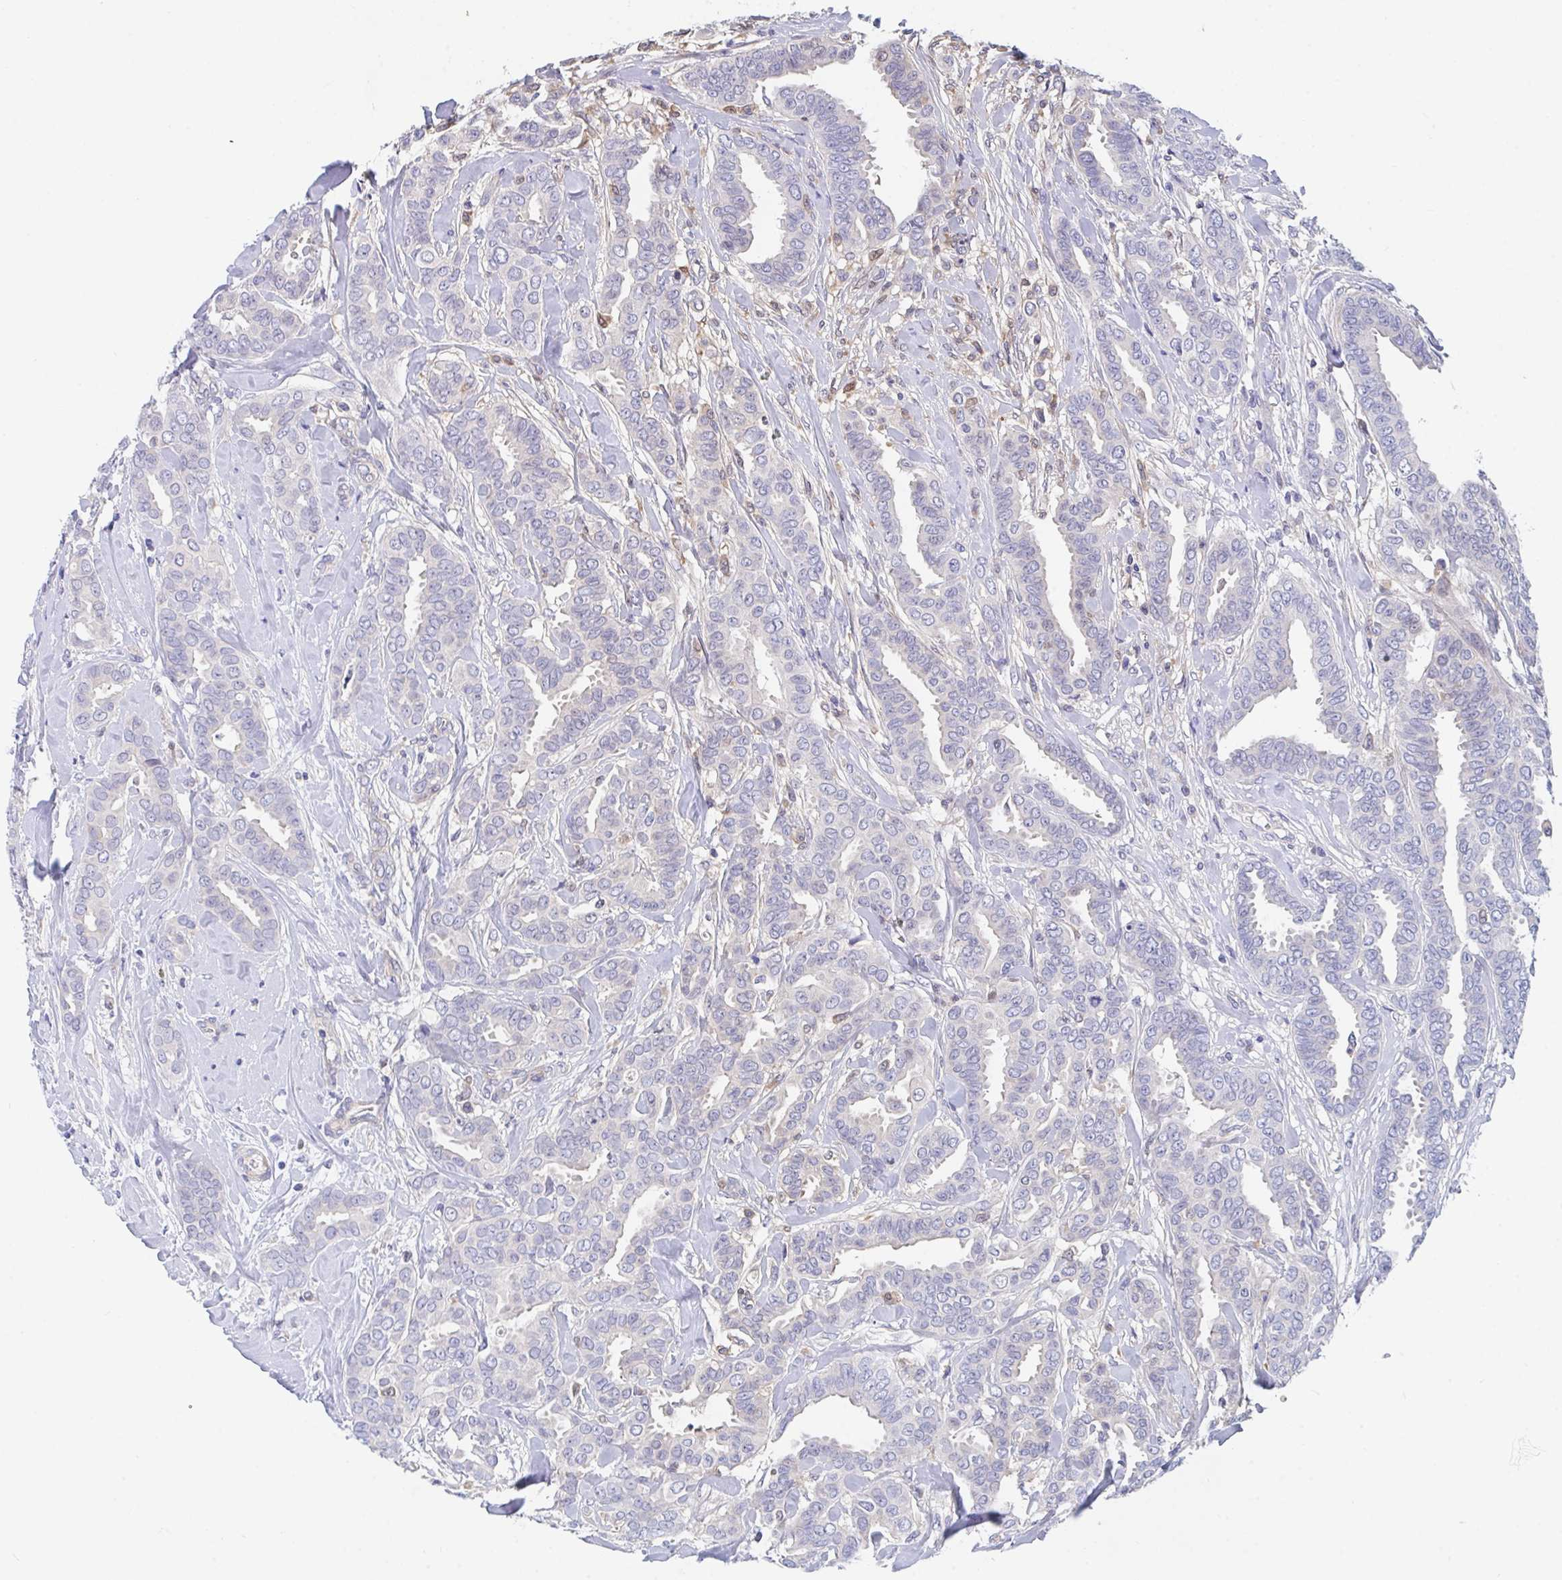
{"staining": {"intensity": "negative", "quantity": "none", "location": "none"}, "tissue": "breast cancer", "cell_type": "Tumor cells", "image_type": "cancer", "snomed": [{"axis": "morphology", "description": "Duct carcinoma"}, {"axis": "topography", "description": "Breast"}], "caption": "This is an IHC micrograph of human breast cancer. There is no staining in tumor cells.", "gene": "P2RX3", "patient": {"sex": "female", "age": 45}}